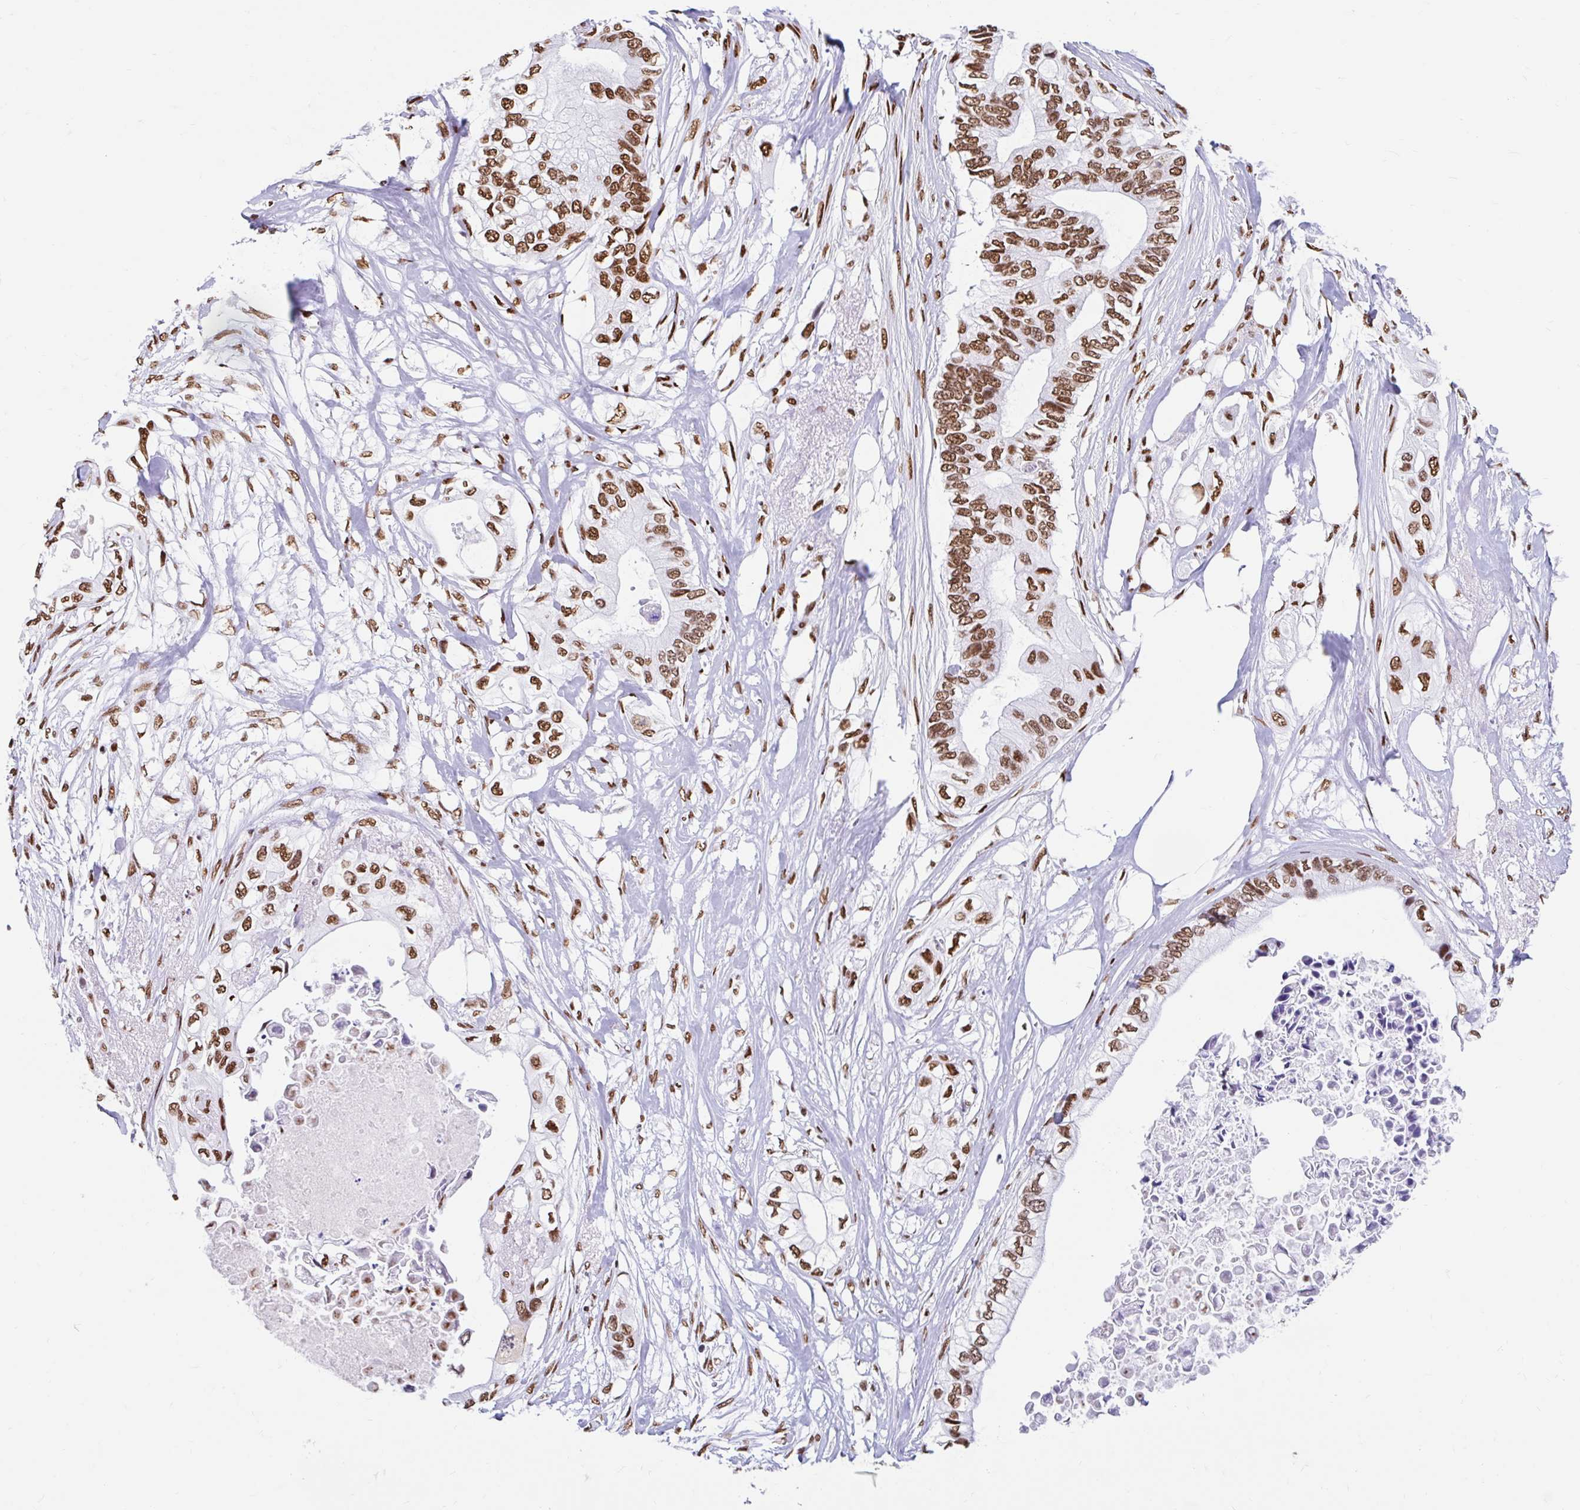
{"staining": {"intensity": "strong", "quantity": ">75%", "location": "nuclear"}, "tissue": "pancreatic cancer", "cell_type": "Tumor cells", "image_type": "cancer", "snomed": [{"axis": "morphology", "description": "Adenocarcinoma, NOS"}, {"axis": "topography", "description": "Pancreas"}], "caption": "A high-resolution histopathology image shows immunohistochemistry staining of pancreatic adenocarcinoma, which demonstrates strong nuclear staining in approximately >75% of tumor cells.", "gene": "KHDRBS1", "patient": {"sex": "female", "age": 63}}